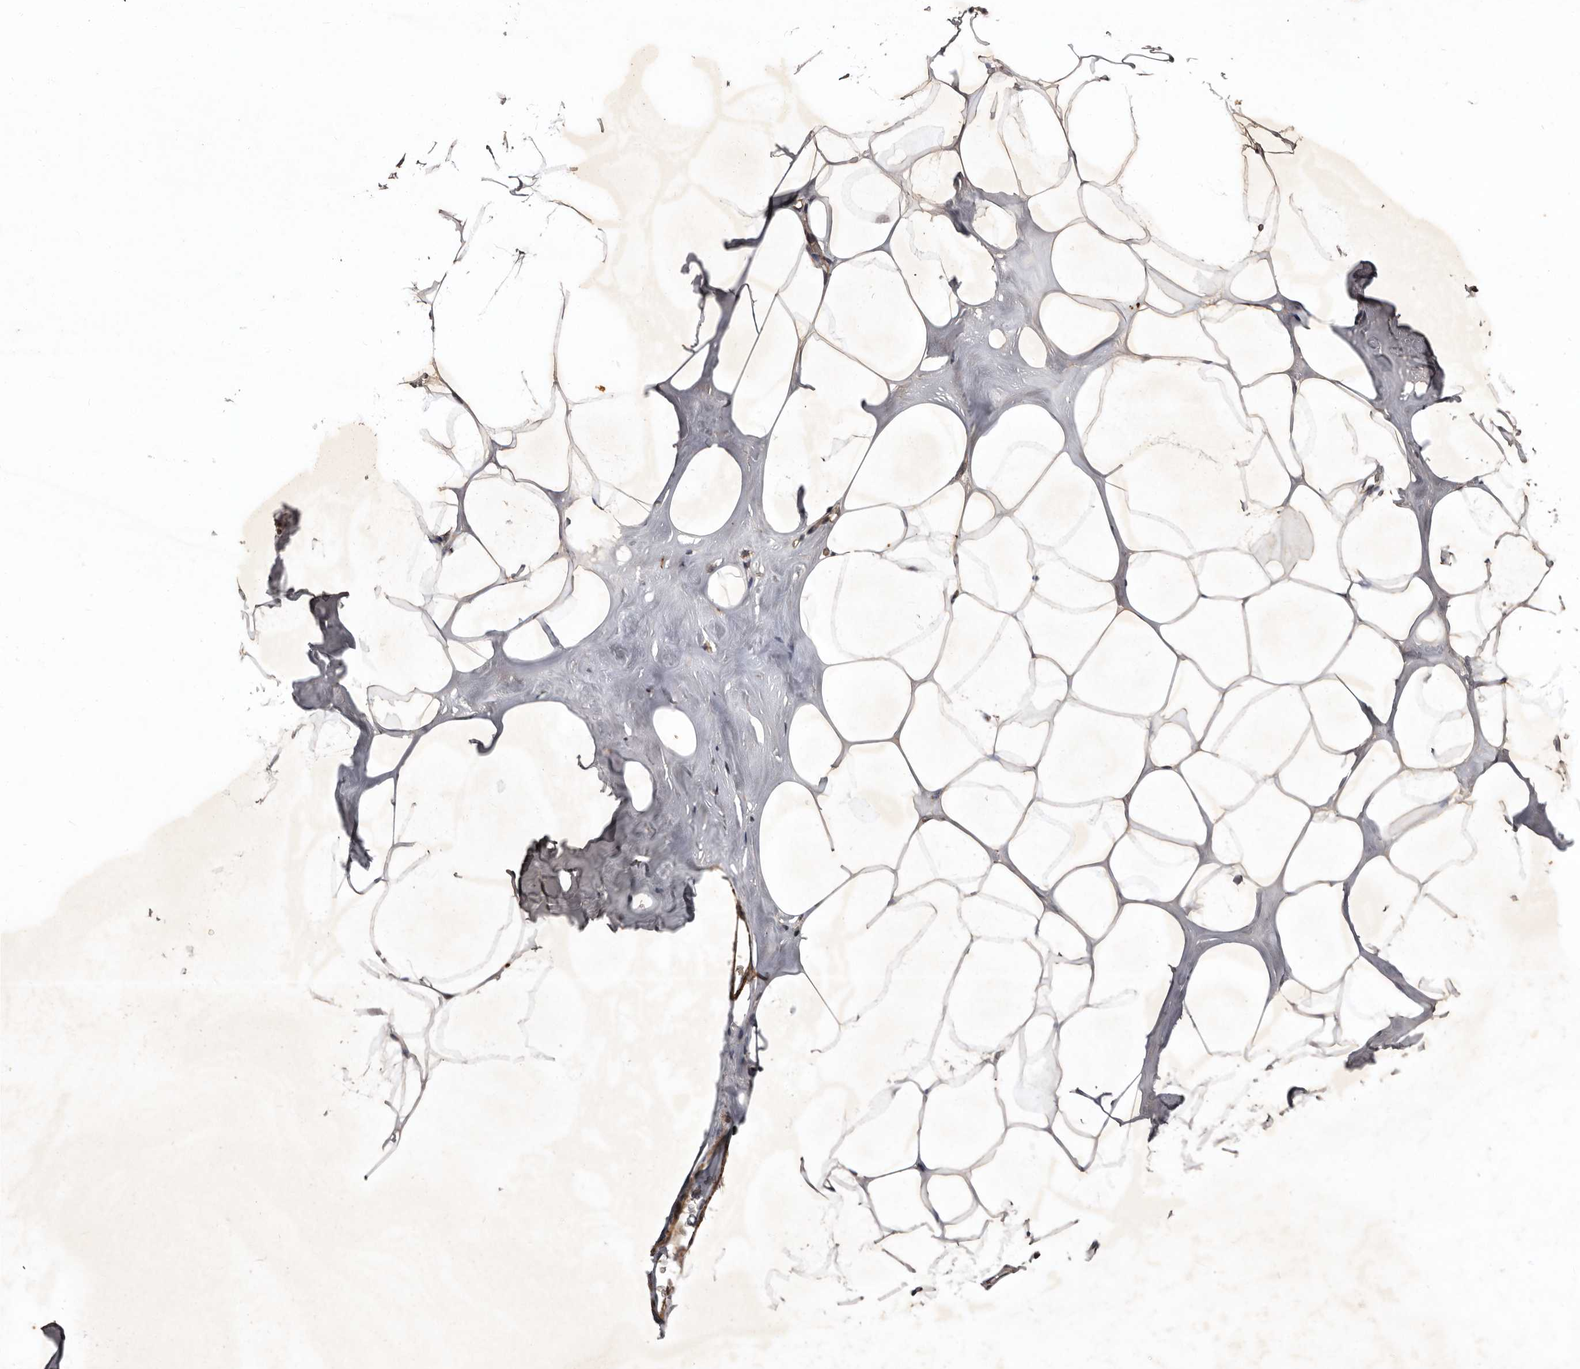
{"staining": {"intensity": "strong", "quantity": ">75%", "location": "cytoplasmic/membranous"}, "tissue": "adipose tissue", "cell_type": "Adipocytes", "image_type": "normal", "snomed": [{"axis": "morphology", "description": "Normal tissue, NOS"}, {"axis": "morphology", "description": "Fibrosis, NOS"}, {"axis": "topography", "description": "Breast"}, {"axis": "topography", "description": "Adipose tissue"}], "caption": "This is a photomicrograph of immunohistochemistry (IHC) staining of unremarkable adipose tissue, which shows strong staining in the cytoplasmic/membranous of adipocytes.", "gene": "PRKD3", "patient": {"sex": "female", "age": 39}}